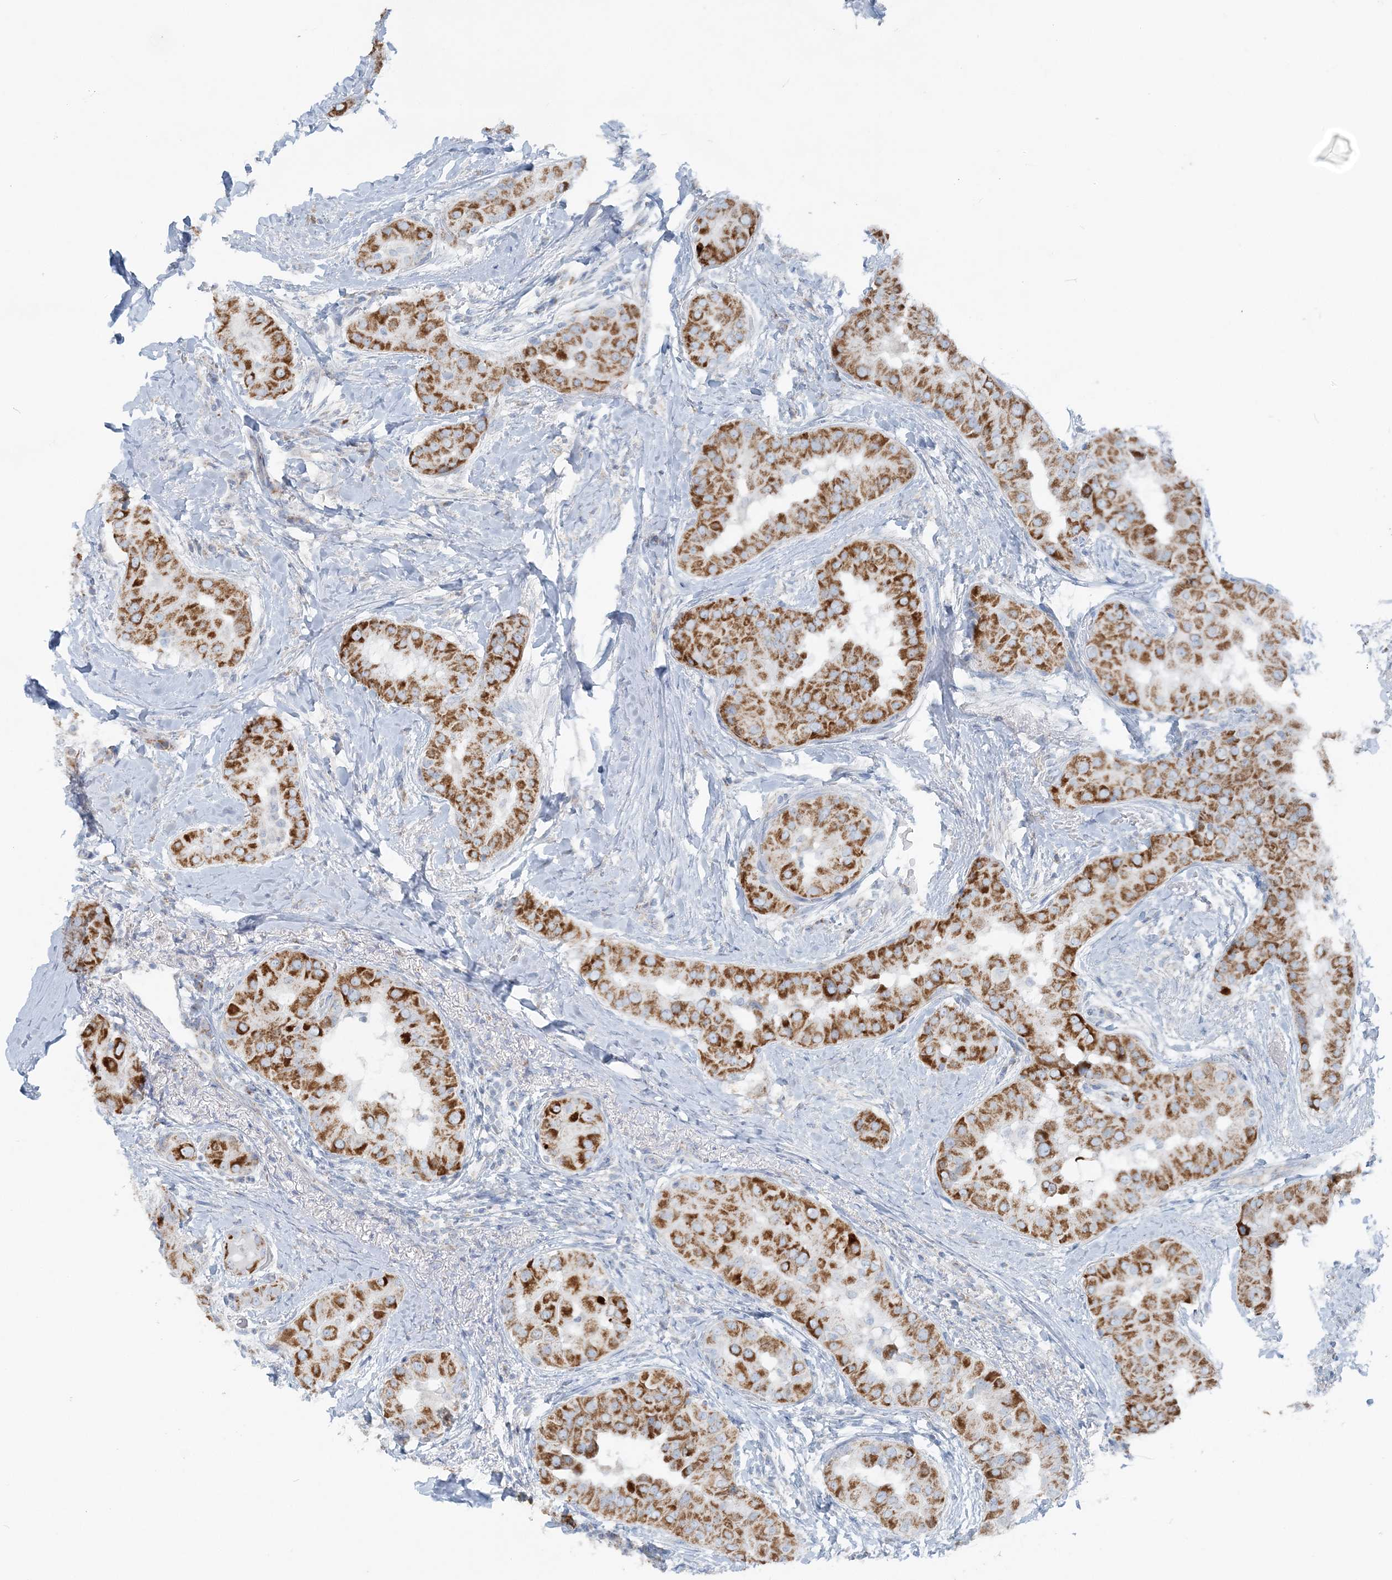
{"staining": {"intensity": "strong", "quantity": ">75%", "location": "cytoplasmic/membranous"}, "tissue": "thyroid cancer", "cell_type": "Tumor cells", "image_type": "cancer", "snomed": [{"axis": "morphology", "description": "Papillary adenocarcinoma, NOS"}, {"axis": "topography", "description": "Thyroid gland"}], "caption": "Immunohistochemistry of thyroid cancer (papillary adenocarcinoma) exhibits high levels of strong cytoplasmic/membranous staining in approximately >75% of tumor cells.", "gene": "PCCB", "patient": {"sex": "male", "age": 33}}